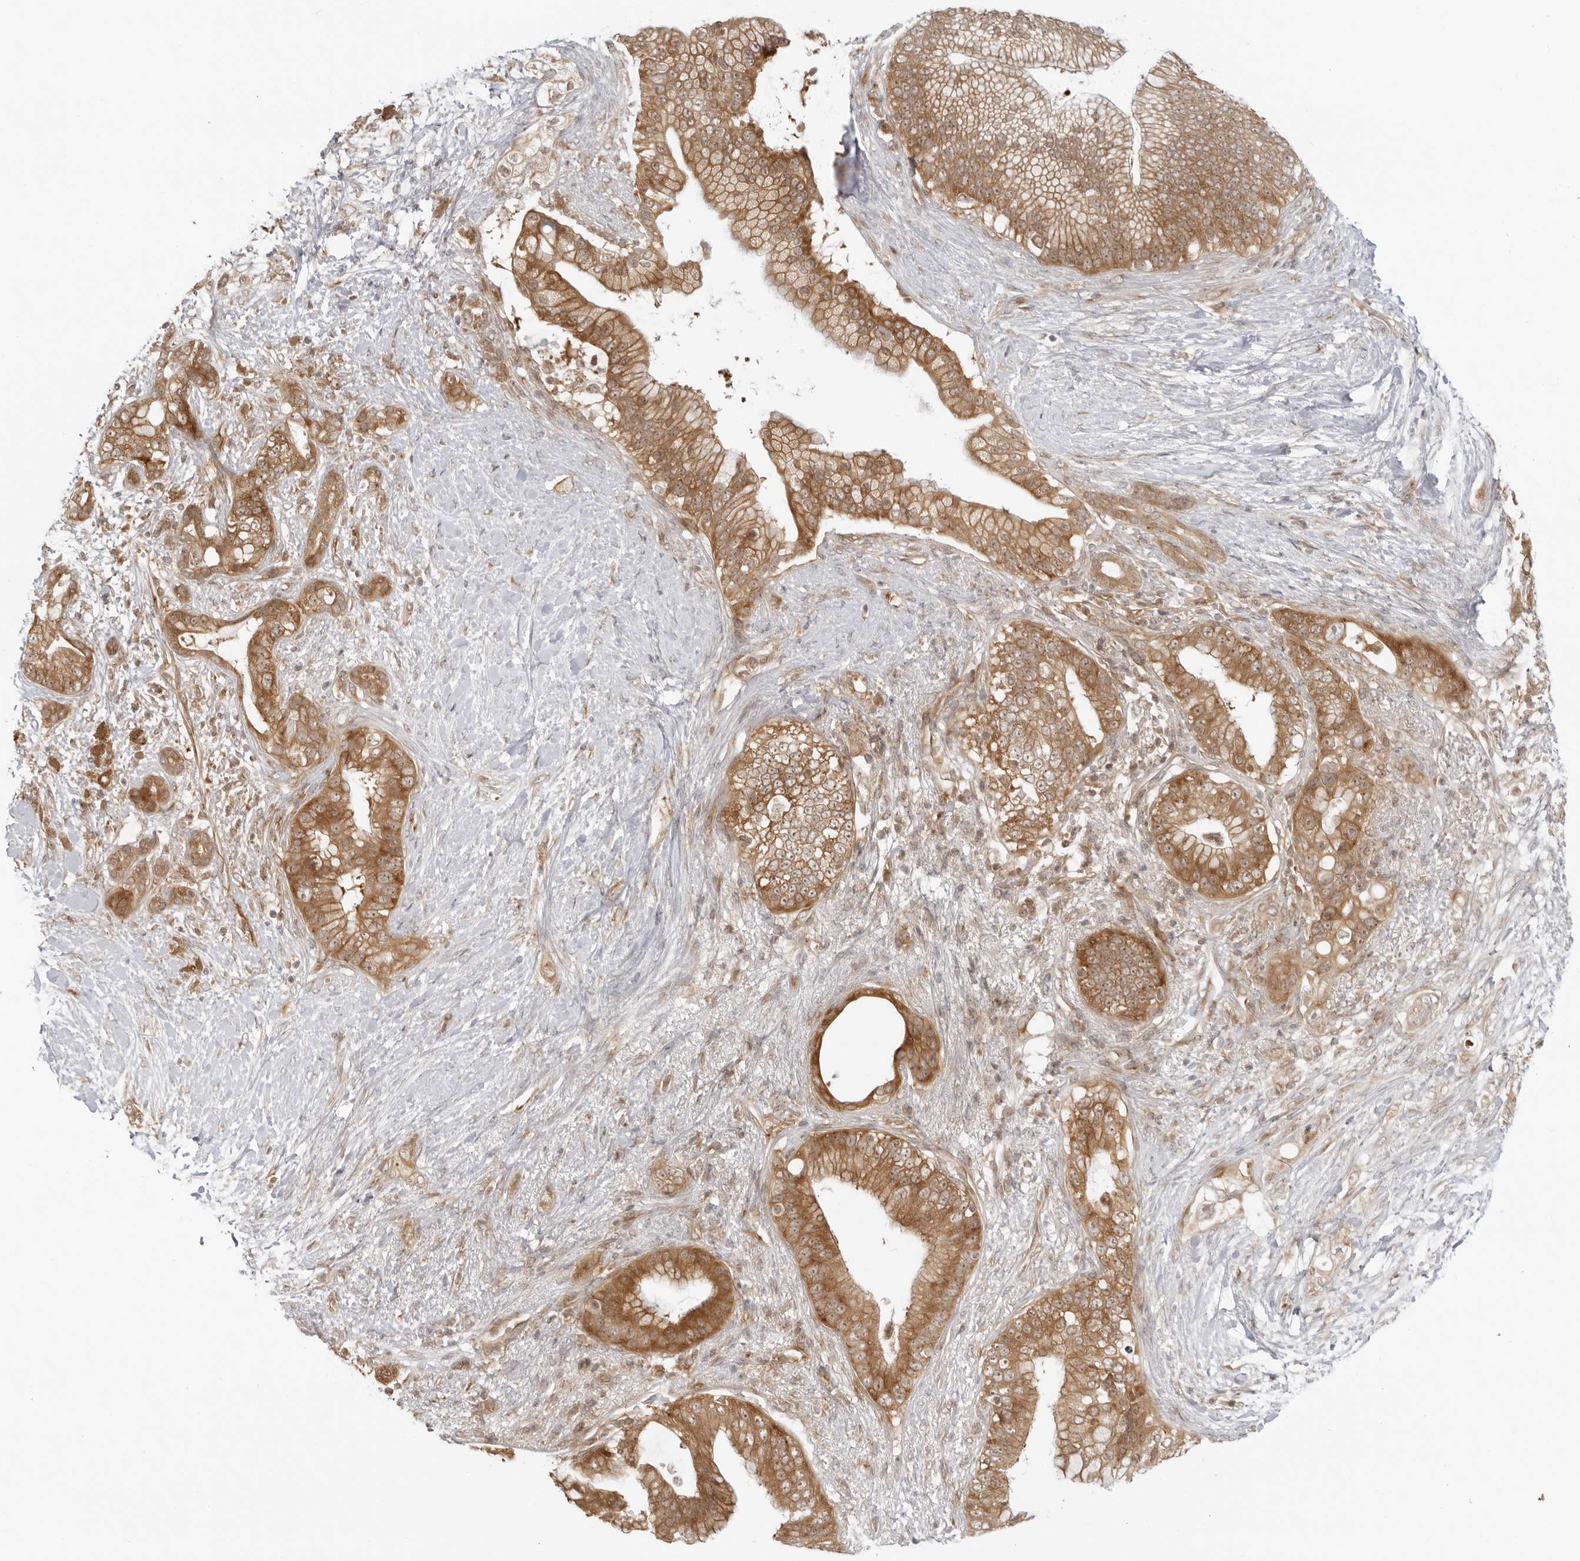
{"staining": {"intensity": "moderate", "quantity": ">75%", "location": "cytoplasmic/membranous"}, "tissue": "pancreatic cancer", "cell_type": "Tumor cells", "image_type": "cancer", "snomed": [{"axis": "morphology", "description": "Adenocarcinoma, NOS"}, {"axis": "topography", "description": "Pancreas"}], "caption": "Immunohistochemical staining of pancreatic adenocarcinoma reveals medium levels of moderate cytoplasmic/membranous protein positivity in approximately >75% of tumor cells.", "gene": "PRRC2C", "patient": {"sex": "male", "age": 53}}